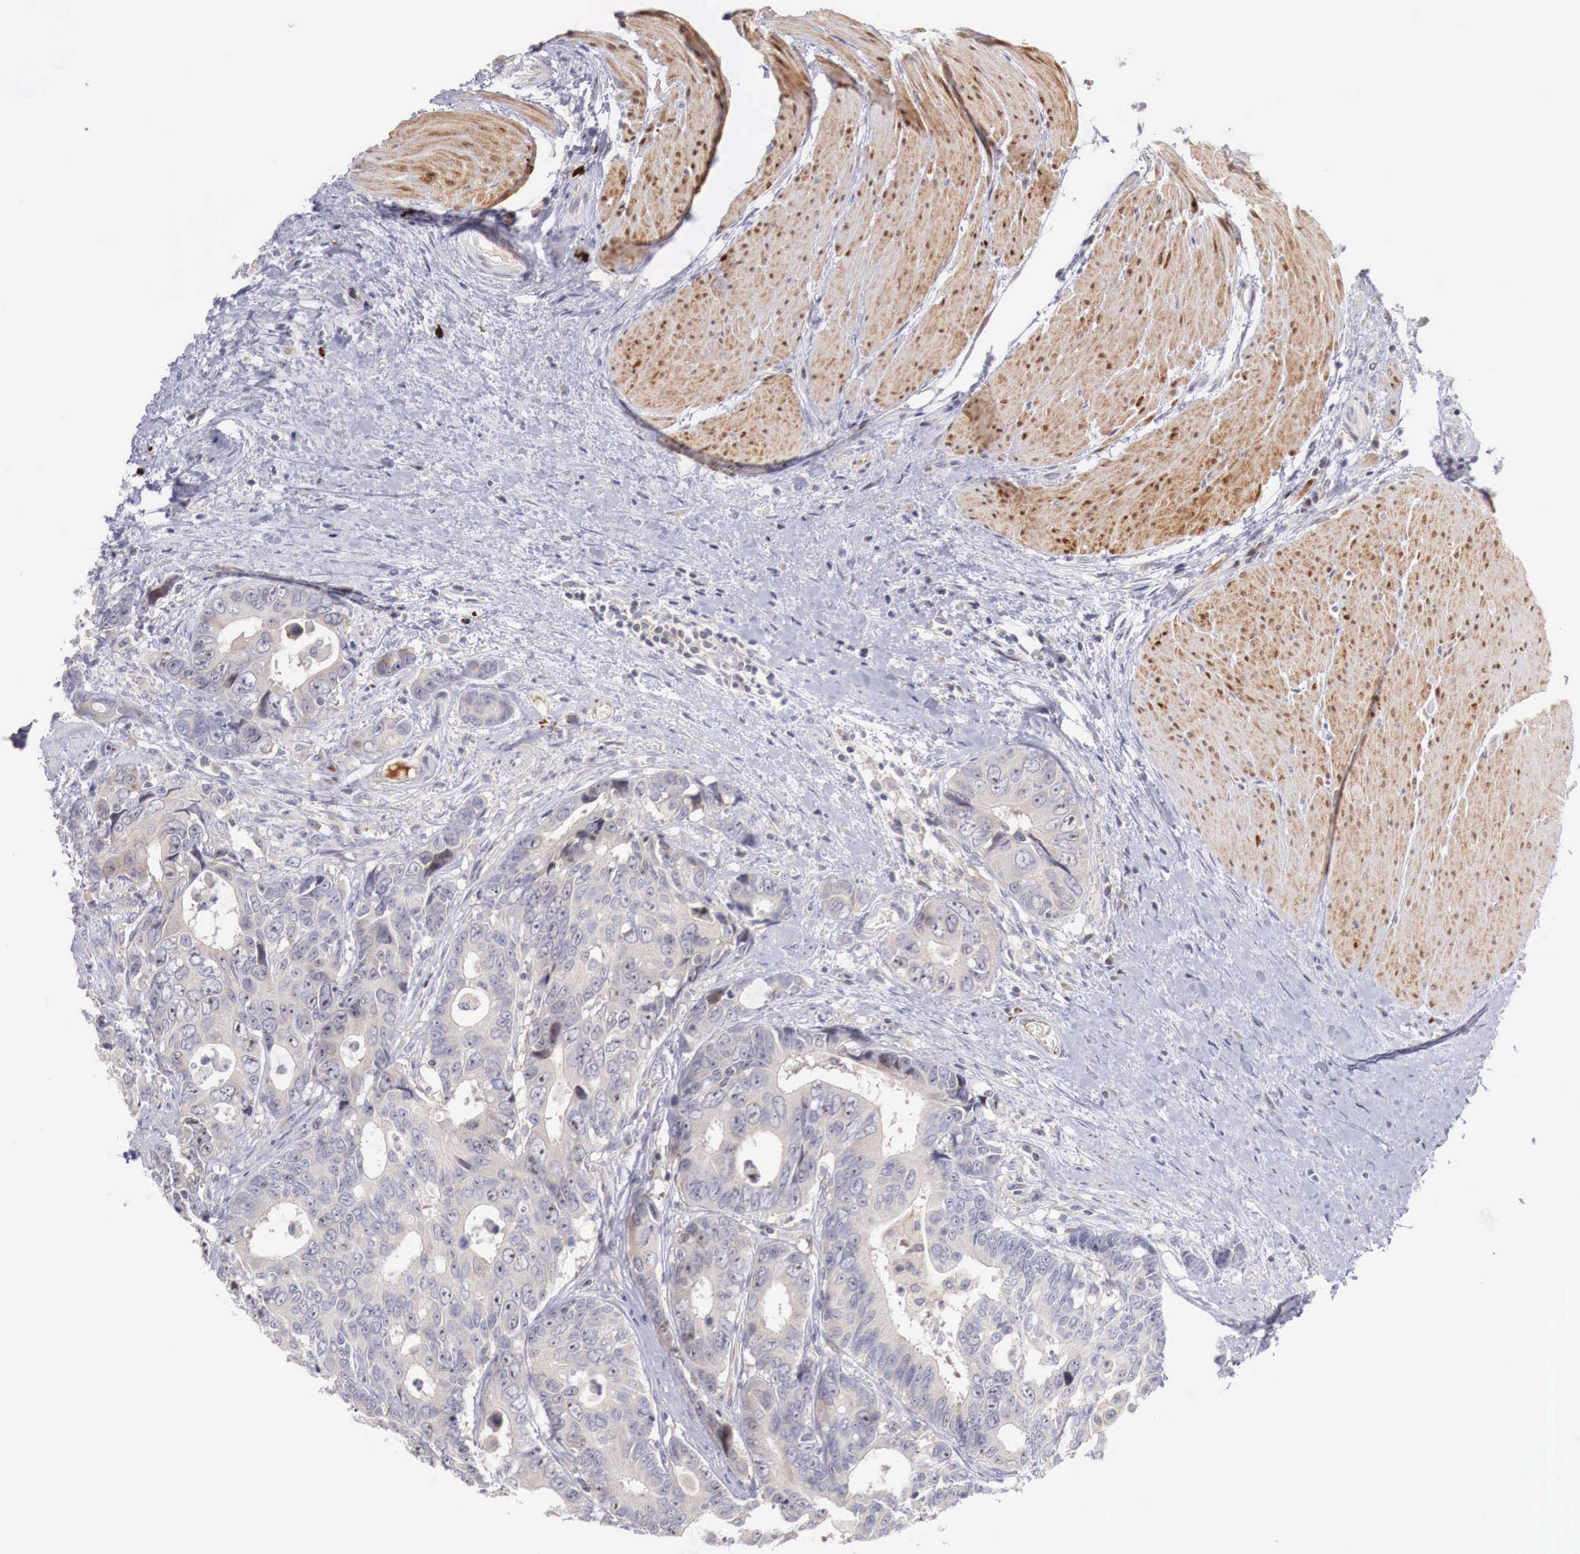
{"staining": {"intensity": "negative", "quantity": "none", "location": "none"}, "tissue": "colorectal cancer", "cell_type": "Tumor cells", "image_type": "cancer", "snomed": [{"axis": "morphology", "description": "Adenocarcinoma, NOS"}, {"axis": "topography", "description": "Rectum"}], "caption": "Colorectal adenocarcinoma stained for a protein using immunohistochemistry (IHC) reveals no staining tumor cells.", "gene": "CLCN5", "patient": {"sex": "female", "age": 67}}